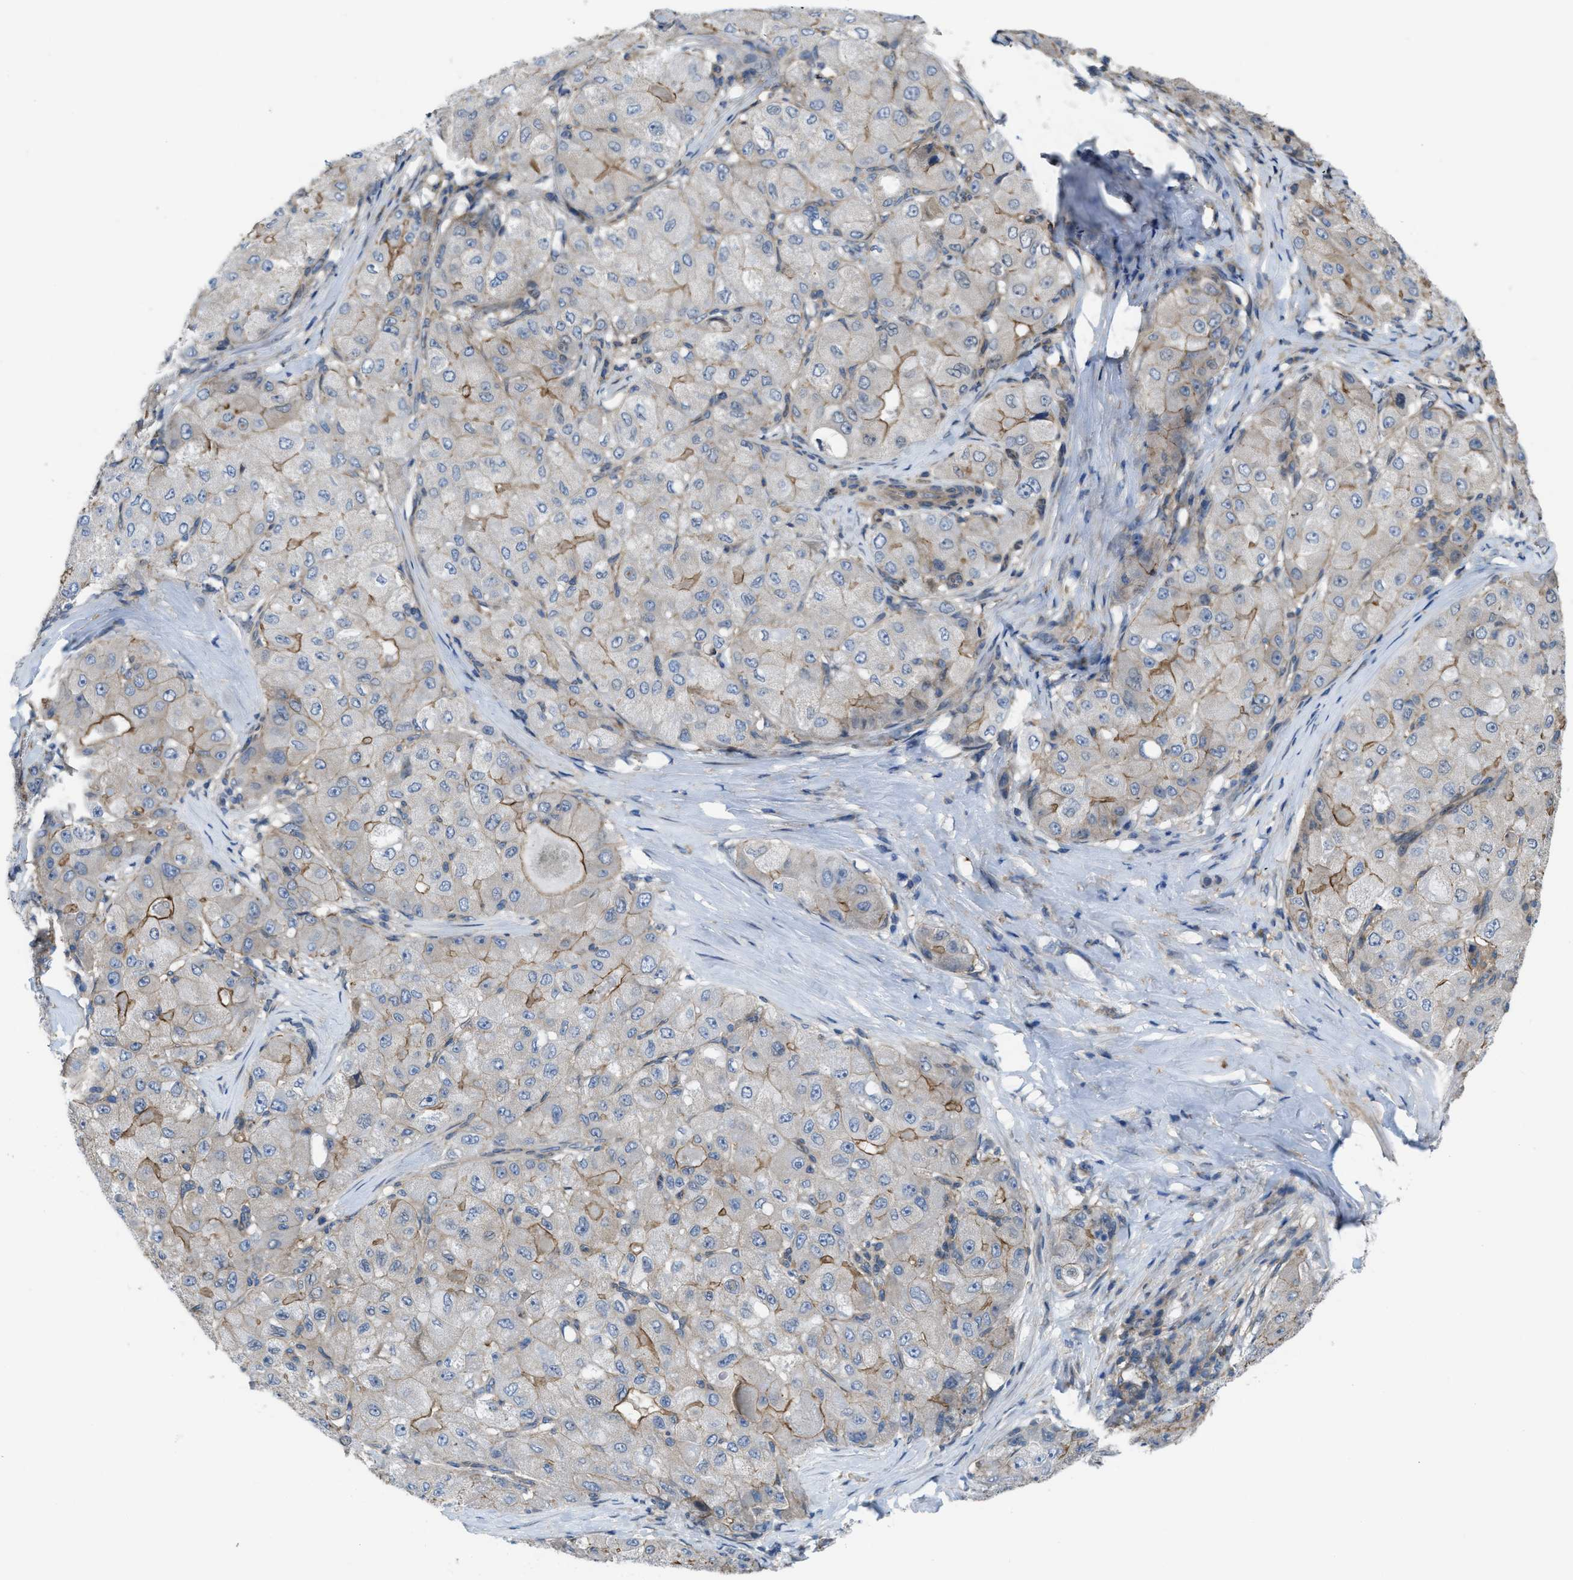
{"staining": {"intensity": "moderate", "quantity": "25%-75%", "location": "cytoplasmic/membranous"}, "tissue": "liver cancer", "cell_type": "Tumor cells", "image_type": "cancer", "snomed": [{"axis": "morphology", "description": "Carcinoma, Hepatocellular, NOS"}, {"axis": "topography", "description": "Liver"}], "caption": "Immunohistochemistry of liver hepatocellular carcinoma exhibits medium levels of moderate cytoplasmic/membranous positivity in about 25%-75% of tumor cells. (DAB (3,3'-diaminobenzidine) IHC, brown staining for protein, blue staining for nuclei).", "gene": "MYO18A", "patient": {"sex": "male", "age": 80}}